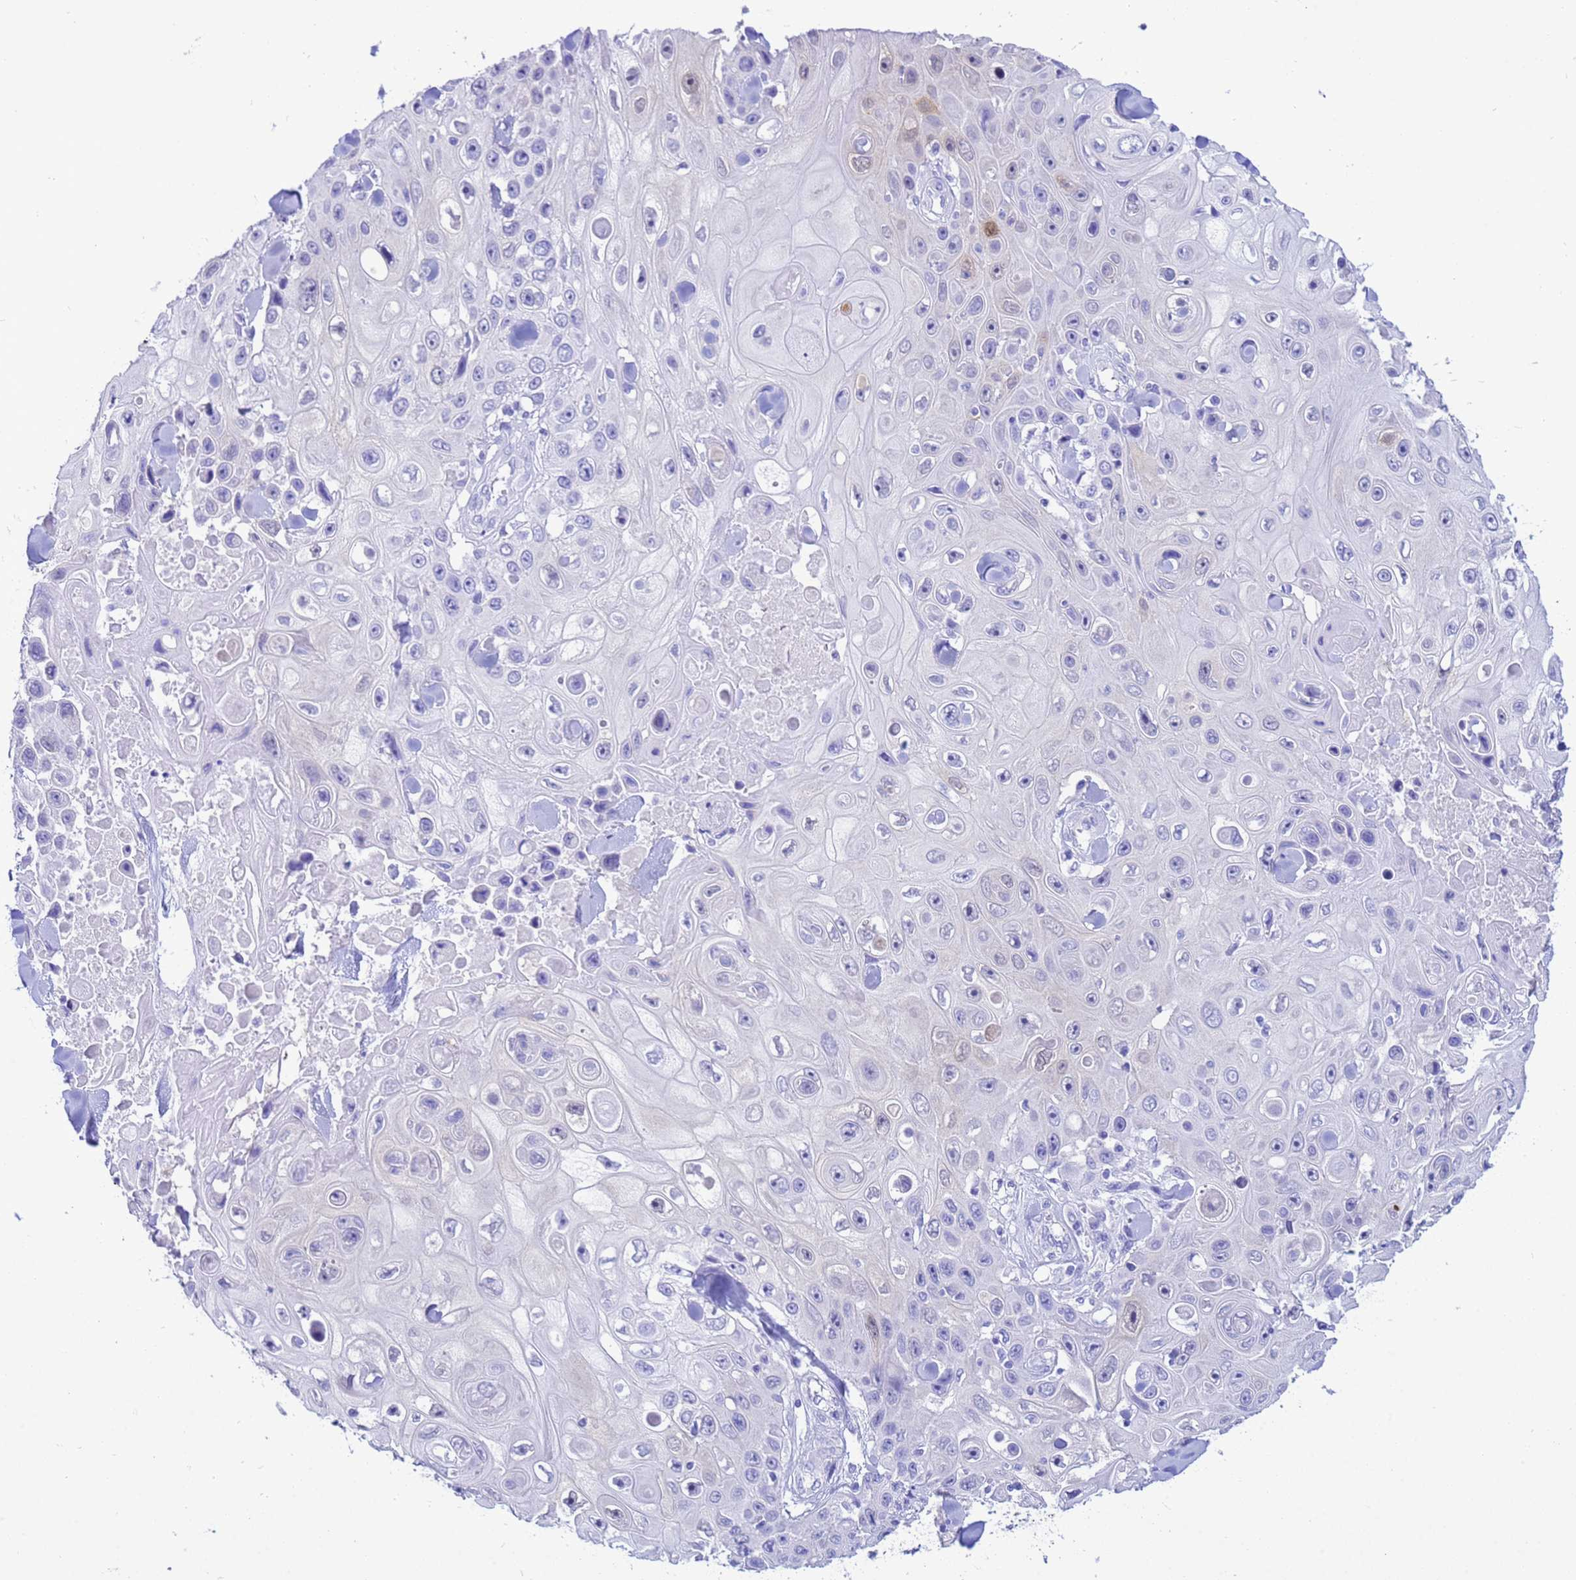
{"staining": {"intensity": "weak", "quantity": "<25%", "location": "nuclear"}, "tissue": "skin cancer", "cell_type": "Tumor cells", "image_type": "cancer", "snomed": [{"axis": "morphology", "description": "Squamous cell carcinoma, NOS"}, {"axis": "topography", "description": "Skin"}], "caption": "IHC of squamous cell carcinoma (skin) shows no positivity in tumor cells.", "gene": "AKR1C2", "patient": {"sex": "male", "age": 82}}